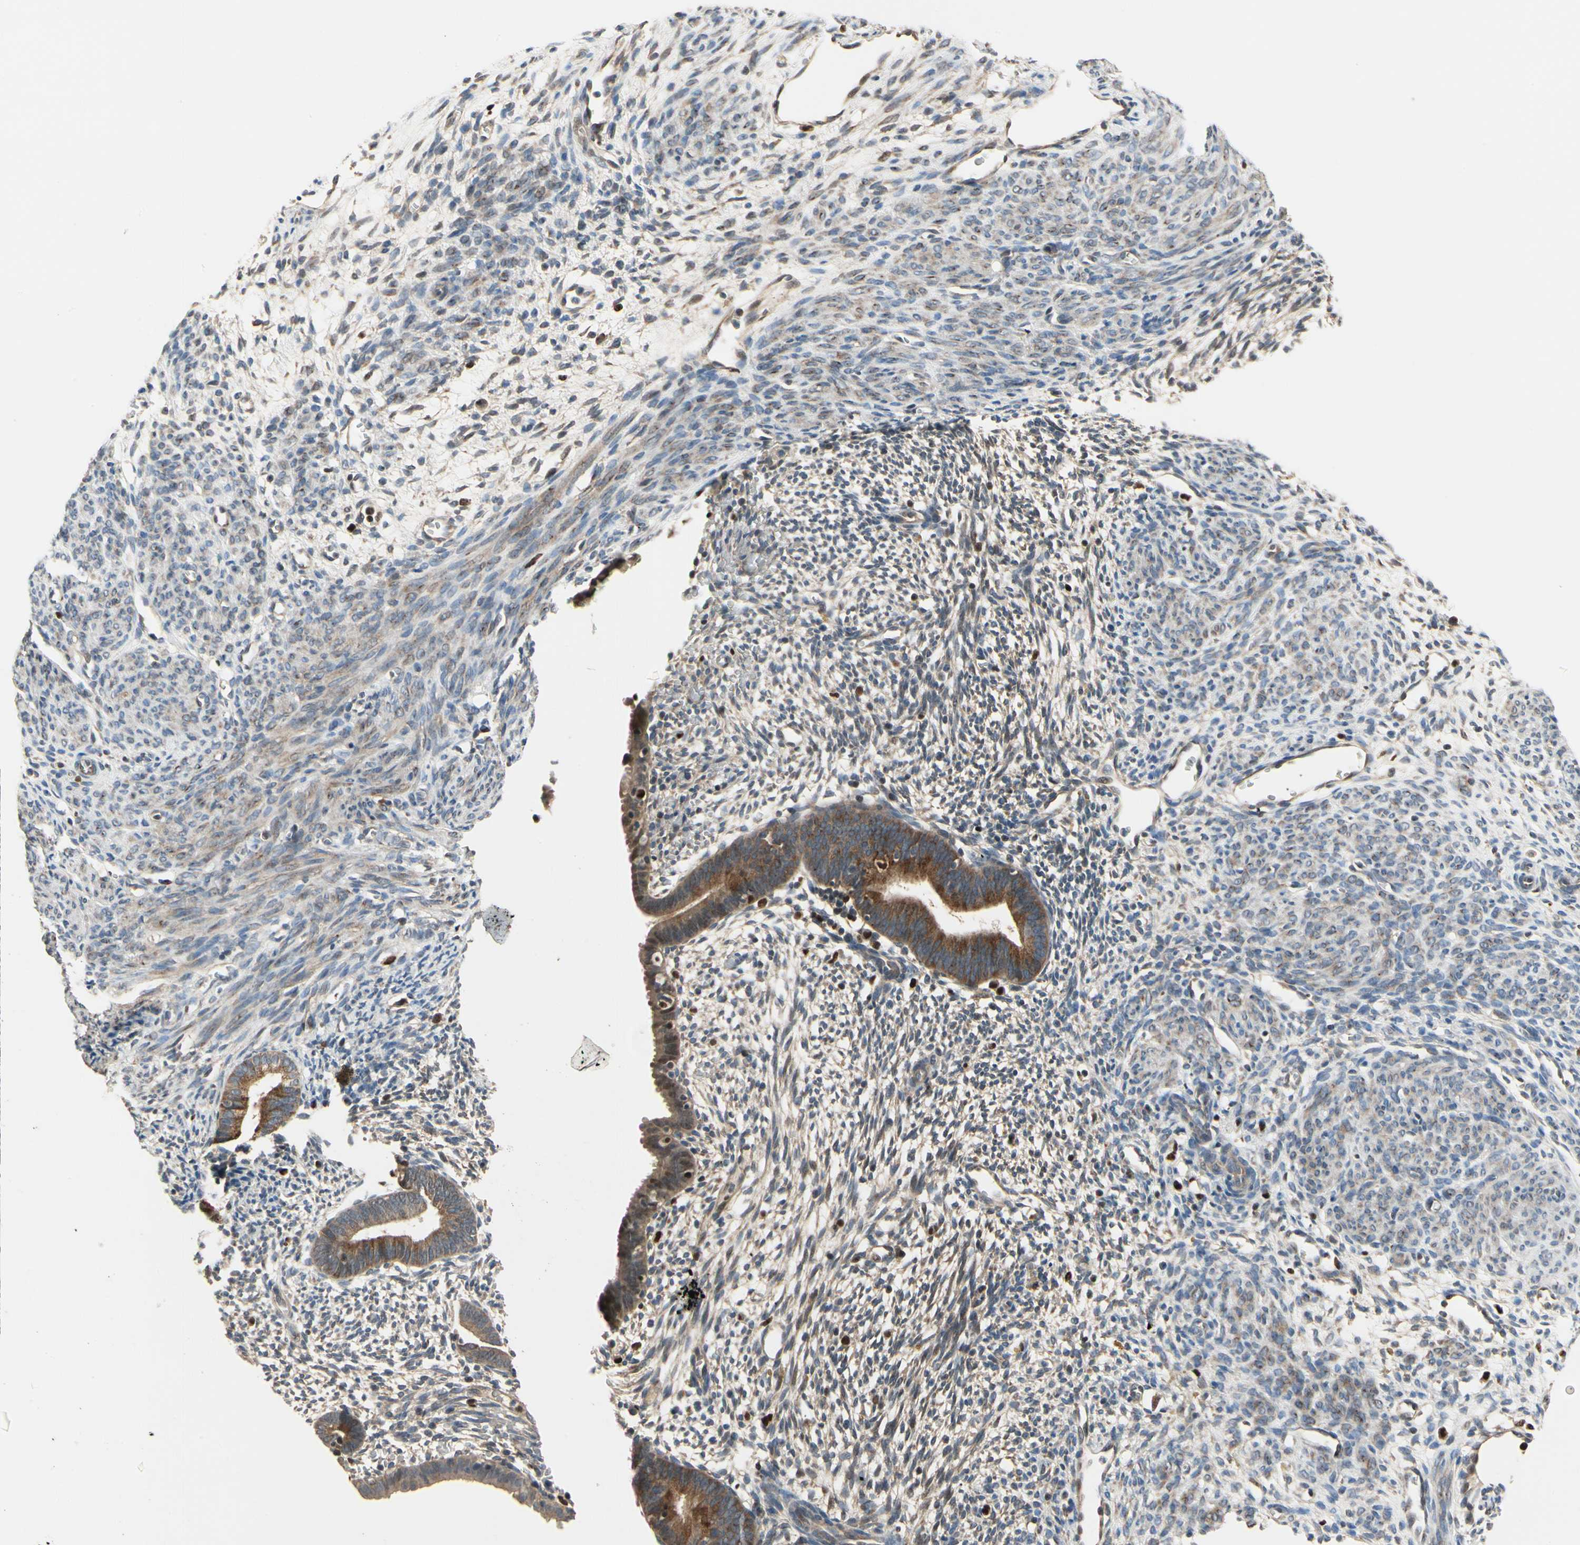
{"staining": {"intensity": "weak", "quantity": "<25%", "location": "cytoplasmic/membranous"}, "tissue": "endometrium", "cell_type": "Cells in endometrial stroma", "image_type": "normal", "snomed": [{"axis": "morphology", "description": "Normal tissue, NOS"}, {"axis": "morphology", "description": "Atrophy, NOS"}, {"axis": "topography", "description": "Uterus"}, {"axis": "topography", "description": "Endometrium"}], "caption": "Immunohistochemistry (IHC) histopathology image of normal human endometrium stained for a protein (brown), which shows no staining in cells in endometrial stroma. Brightfield microscopy of immunohistochemistry stained with DAB (brown) and hematoxylin (blue), captured at high magnification.", "gene": "CGREF1", "patient": {"sex": "female", "age": 68}}